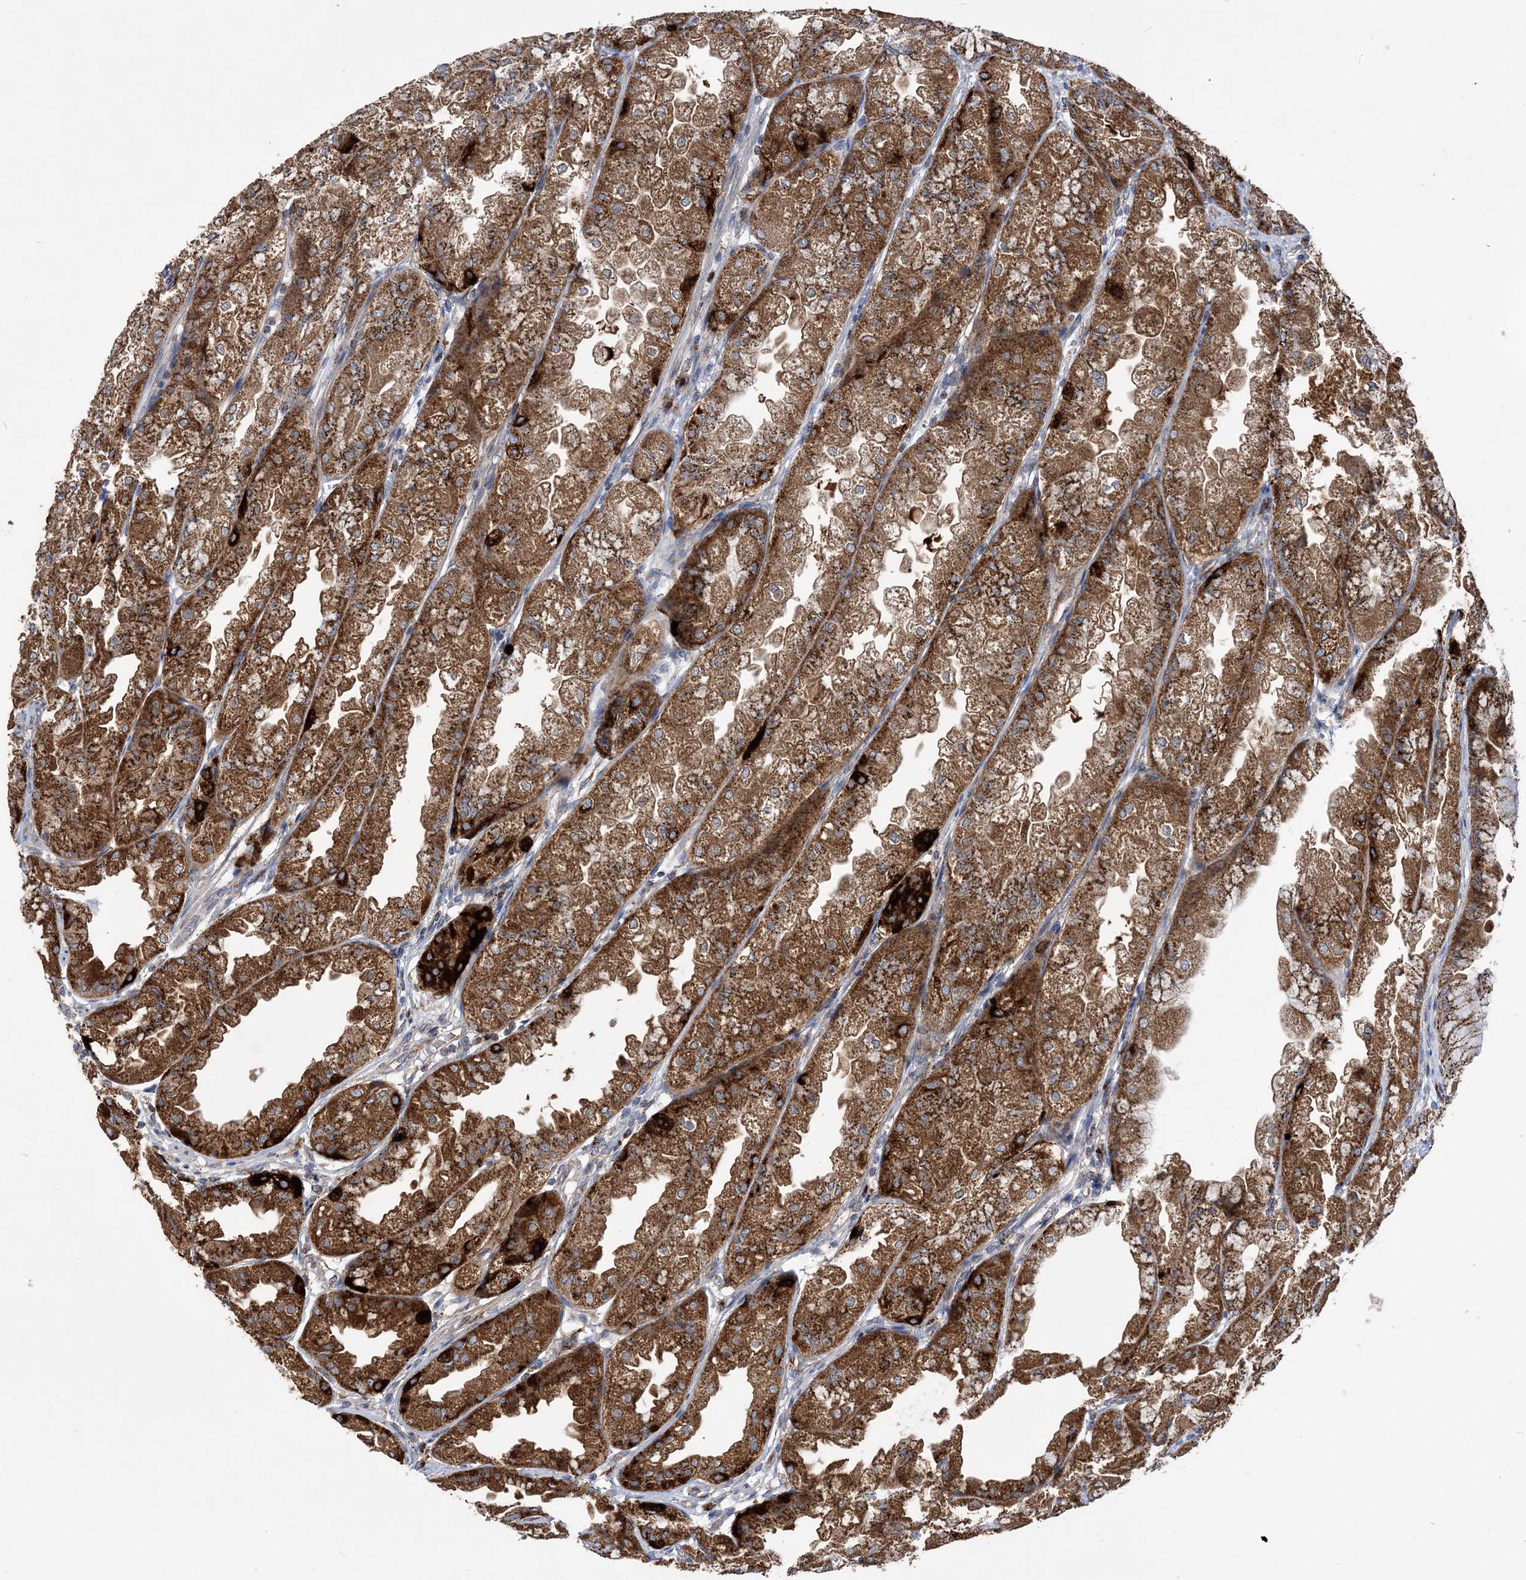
{"staining": {"intensity": "strong", "quantity": ">75%", "location": "cytoplasmic/membranous"}, "tissue": "stomach", "cell_type": "Glandular cells", "image_type": "normal", "snomed": [{"axis": "morphology", "description": "Normal tissue, NOS"}, {"axis": "topography", "description": "Stomach, upper"}], "caption": "Normal stomach was stained to show a protein in brown. There is high levels of strong cytoplasmic/membranous staining in approximately >75% of glandular cells.", "gene": "COPB2", "patient": {"sex": "male", "age": 47}}